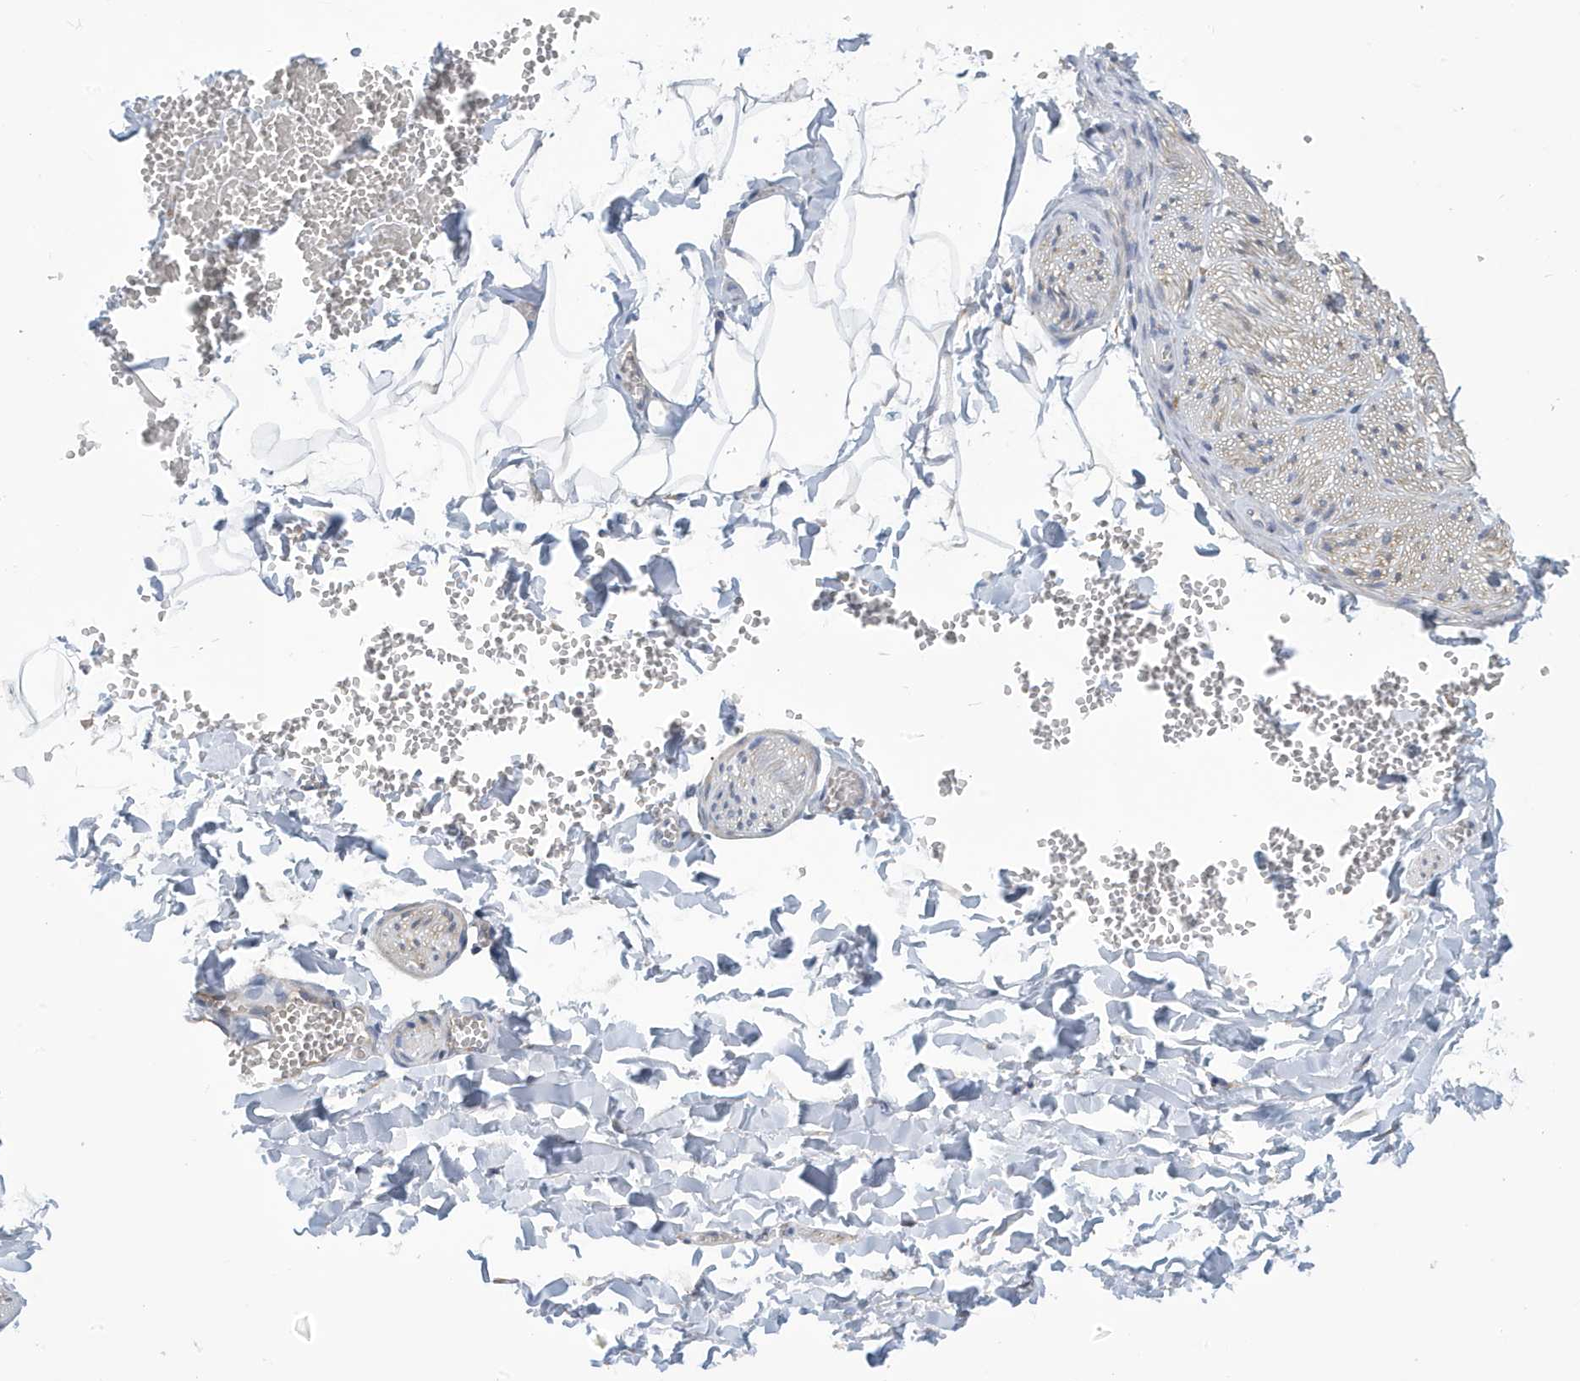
{"staining": {"intensity": "negative", "quantity": "none", "location": "none"}, "tissue": "adipose tissue", "cell_type": "Adipocytes", "image_type": "normal", "snomed": [{"axis": "morphology", "description": "Normal tissue, NOS"}, {"axis": "topography", "description": "Gallbladder"}, {"axis": "topography", "description": "Peripheral nerve tissue"}], "caption": "This is an immunohistochemistry (IHC) image of unremarkable human adipose tissue. There is no positivity in adipocytes.", "gene": "VTA1", "patient": {"sex": "male", "age": 38}}